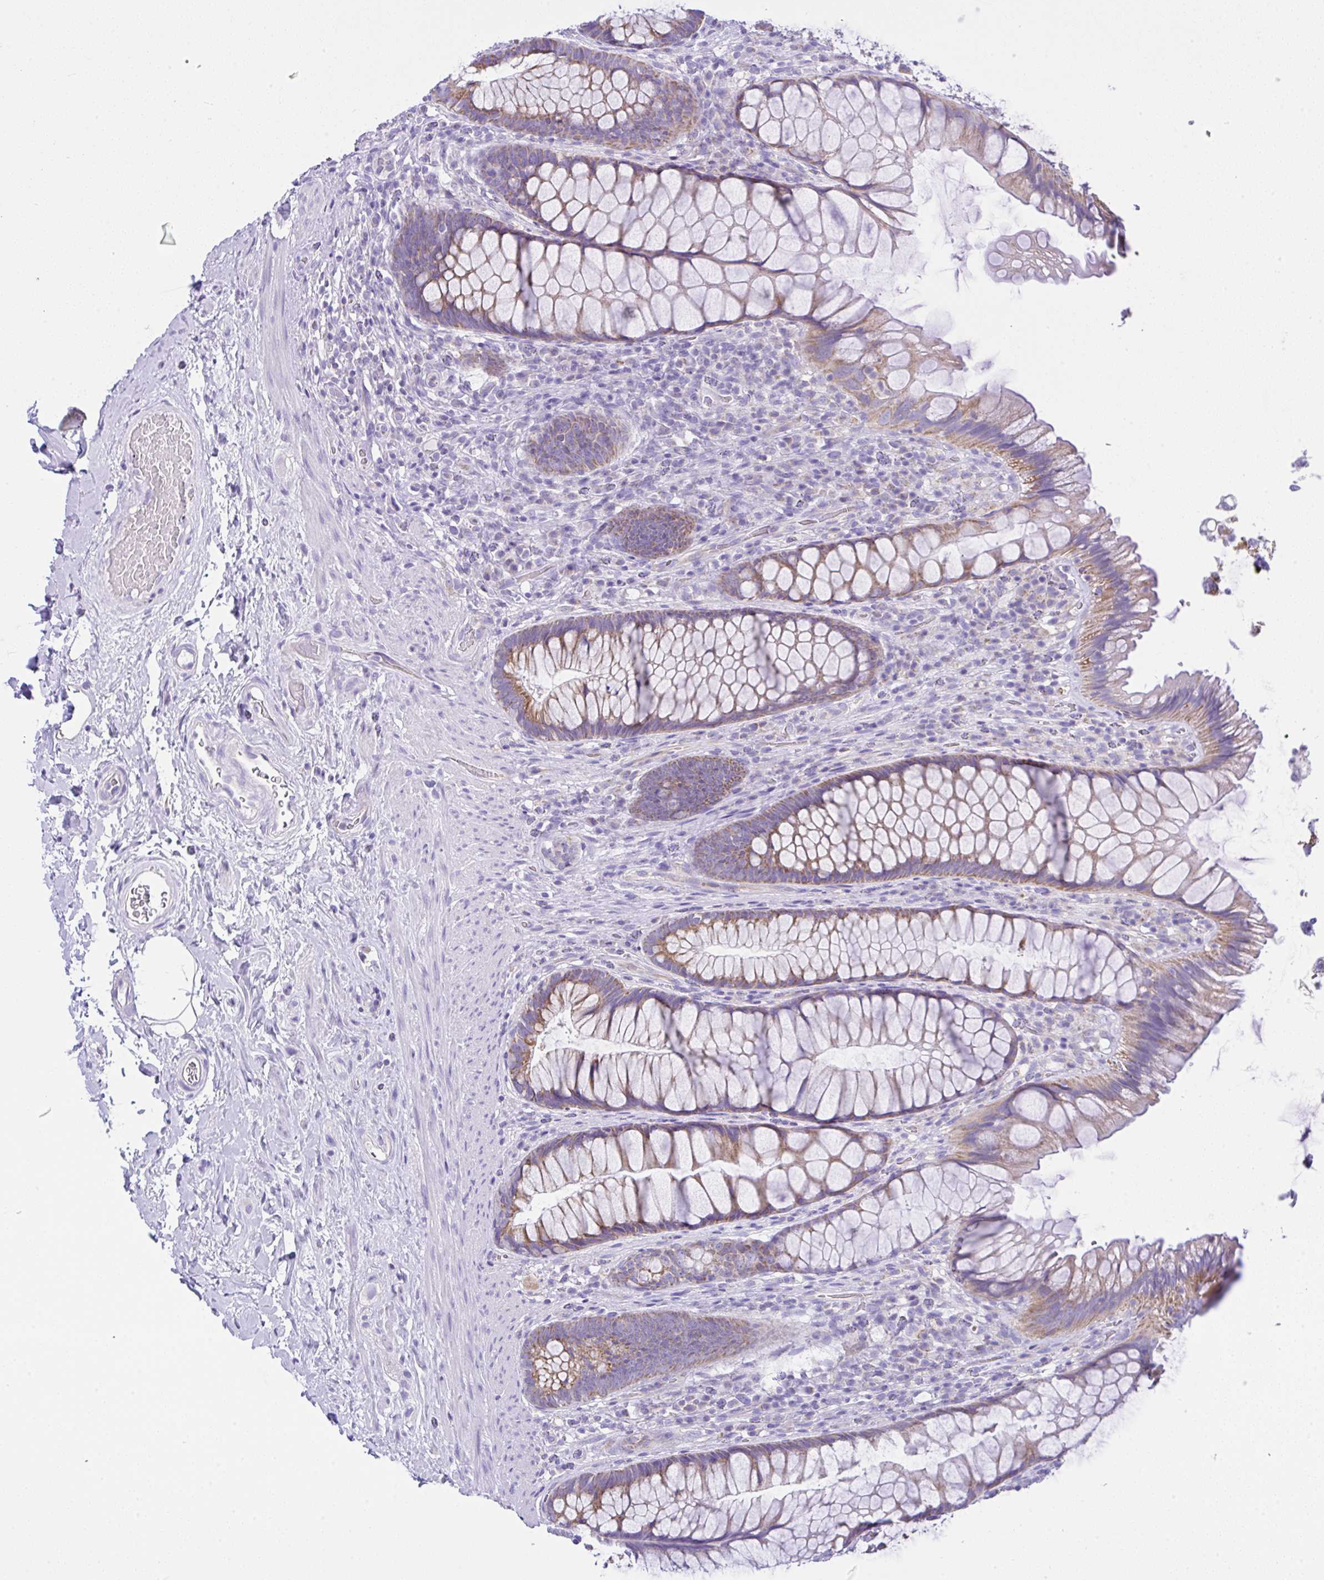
{"staining": {"intensity": "moderate", "quantity": "25%-75%", "location": "cytoplasmic/membranous"}, "tissue": "rectum", "cell_type": "Glandular cells", "image_type": "normal", "snomed": [{"axis": "morphology", "description": "Normal tissue, NOS"}, {"axis": "topography", "description": "Rectum"}], "caption": "High-magnification brightfield microscopy of unremarkable rectum stained with DAB (3,3'-diaminobenzidine) (brown) and counterstained with hematoxylin (blue). glandular cells exhibit moderate cytoplasmic/membranous staining is present in about25%-75% of cells.", "gene": "SLC13A1", "patient": {"sex": "male", "age": 53}}